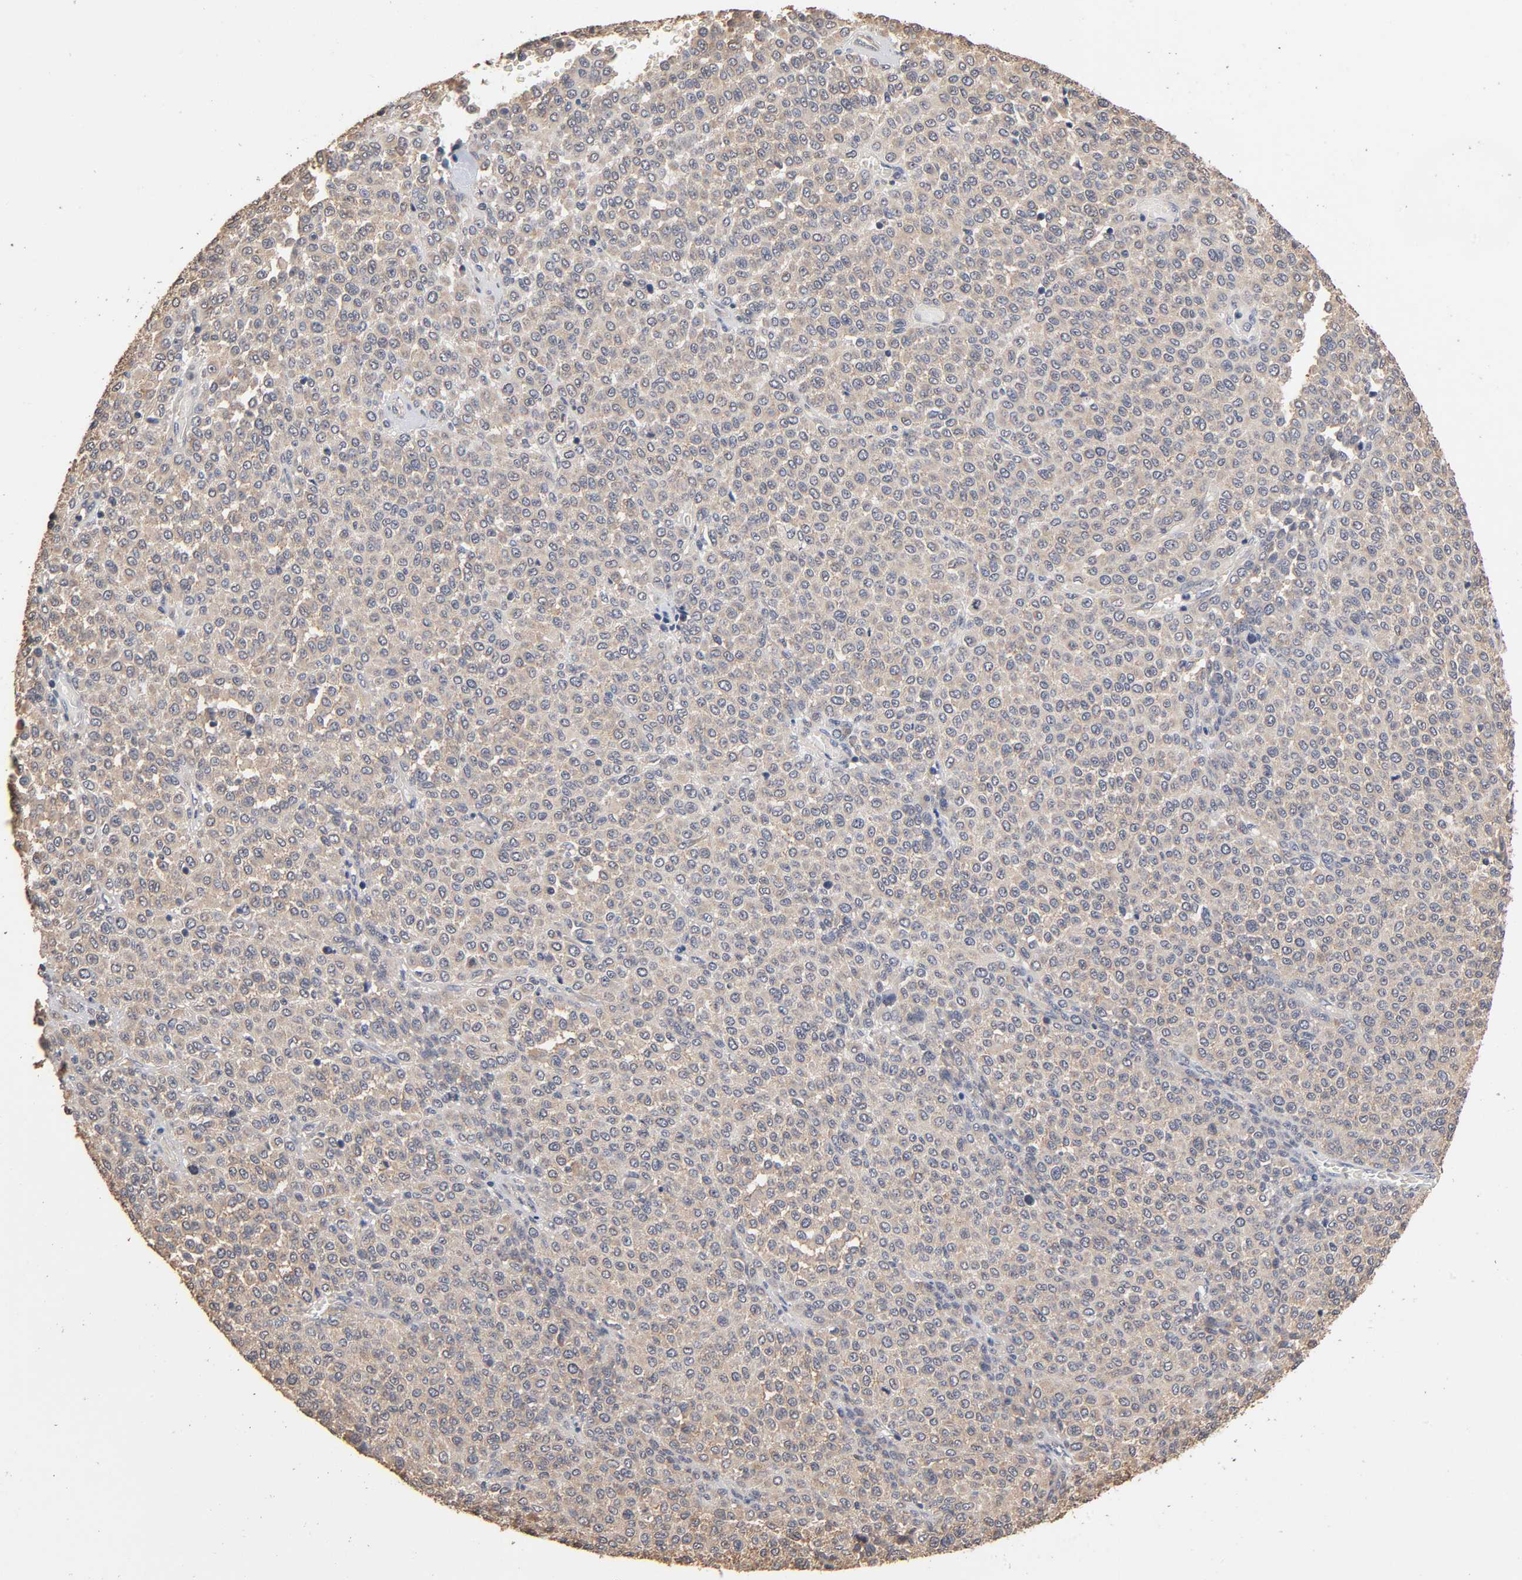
{"staining": {"intensity": "weak", "quantity": ">75%", "location": "cytoplasmic/membranous"}, "tissue": "melanoma", "cell_type": "Tumor cells", "image_type": "cancer", "snomed": [{"axis": "morphology", "description": "Malignant melanoma, Metastatic site"}, {"axis": "topography", "description": "Pancreas"}], "caption": "Melanoma stained for a protein demonstrates weak cytoplasmic/membranous positivity in tumor cells. The staining is performed using DAB brown chromogen to label protein expression. The nuclei are counter-stained blue using hematoxylin.", "gene": "ARHGEF7", "patient": {"sex": "female", "age": 30}}